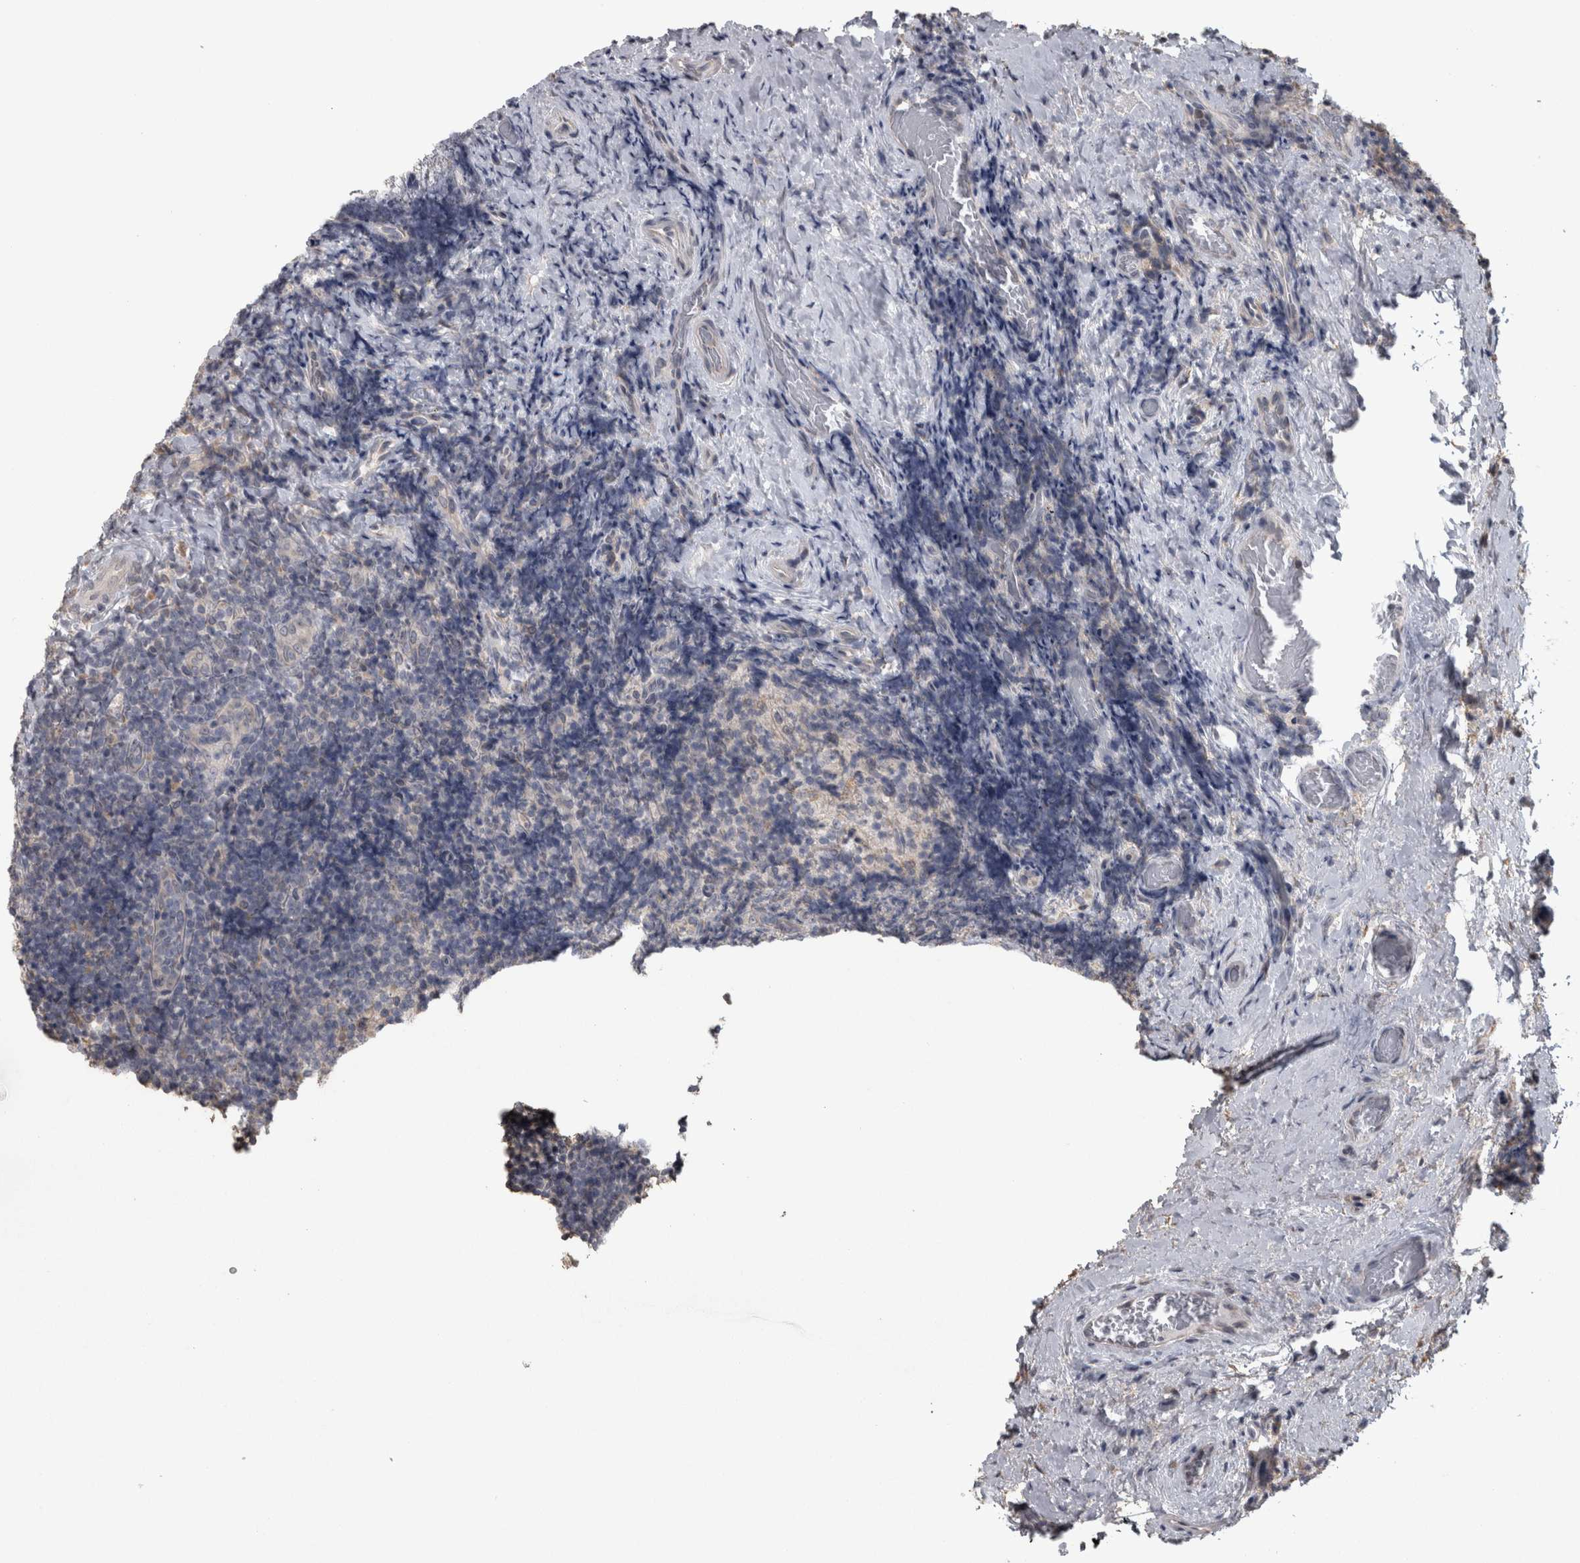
{"staining": {"intensity": "negative", "quantity": "none", "location": "none"}, "tissue": "lymphoma", "cell_type": "Tumor cells", "image_type": "cancer", "snomed": [{"axis": "morphology", "description": "Malignant lymphoma, non-Hodgkin's type, High grade"}, {"axis": "topography", "description": "Tonsil"}], "caption": "Immunohistochemistry of high-grade malignant lymphoma, non-Hodgkin's type reveals no positivity in tumor cells.", "gene": "RAB29", "patient": {"sex": "female", "age": 36}}